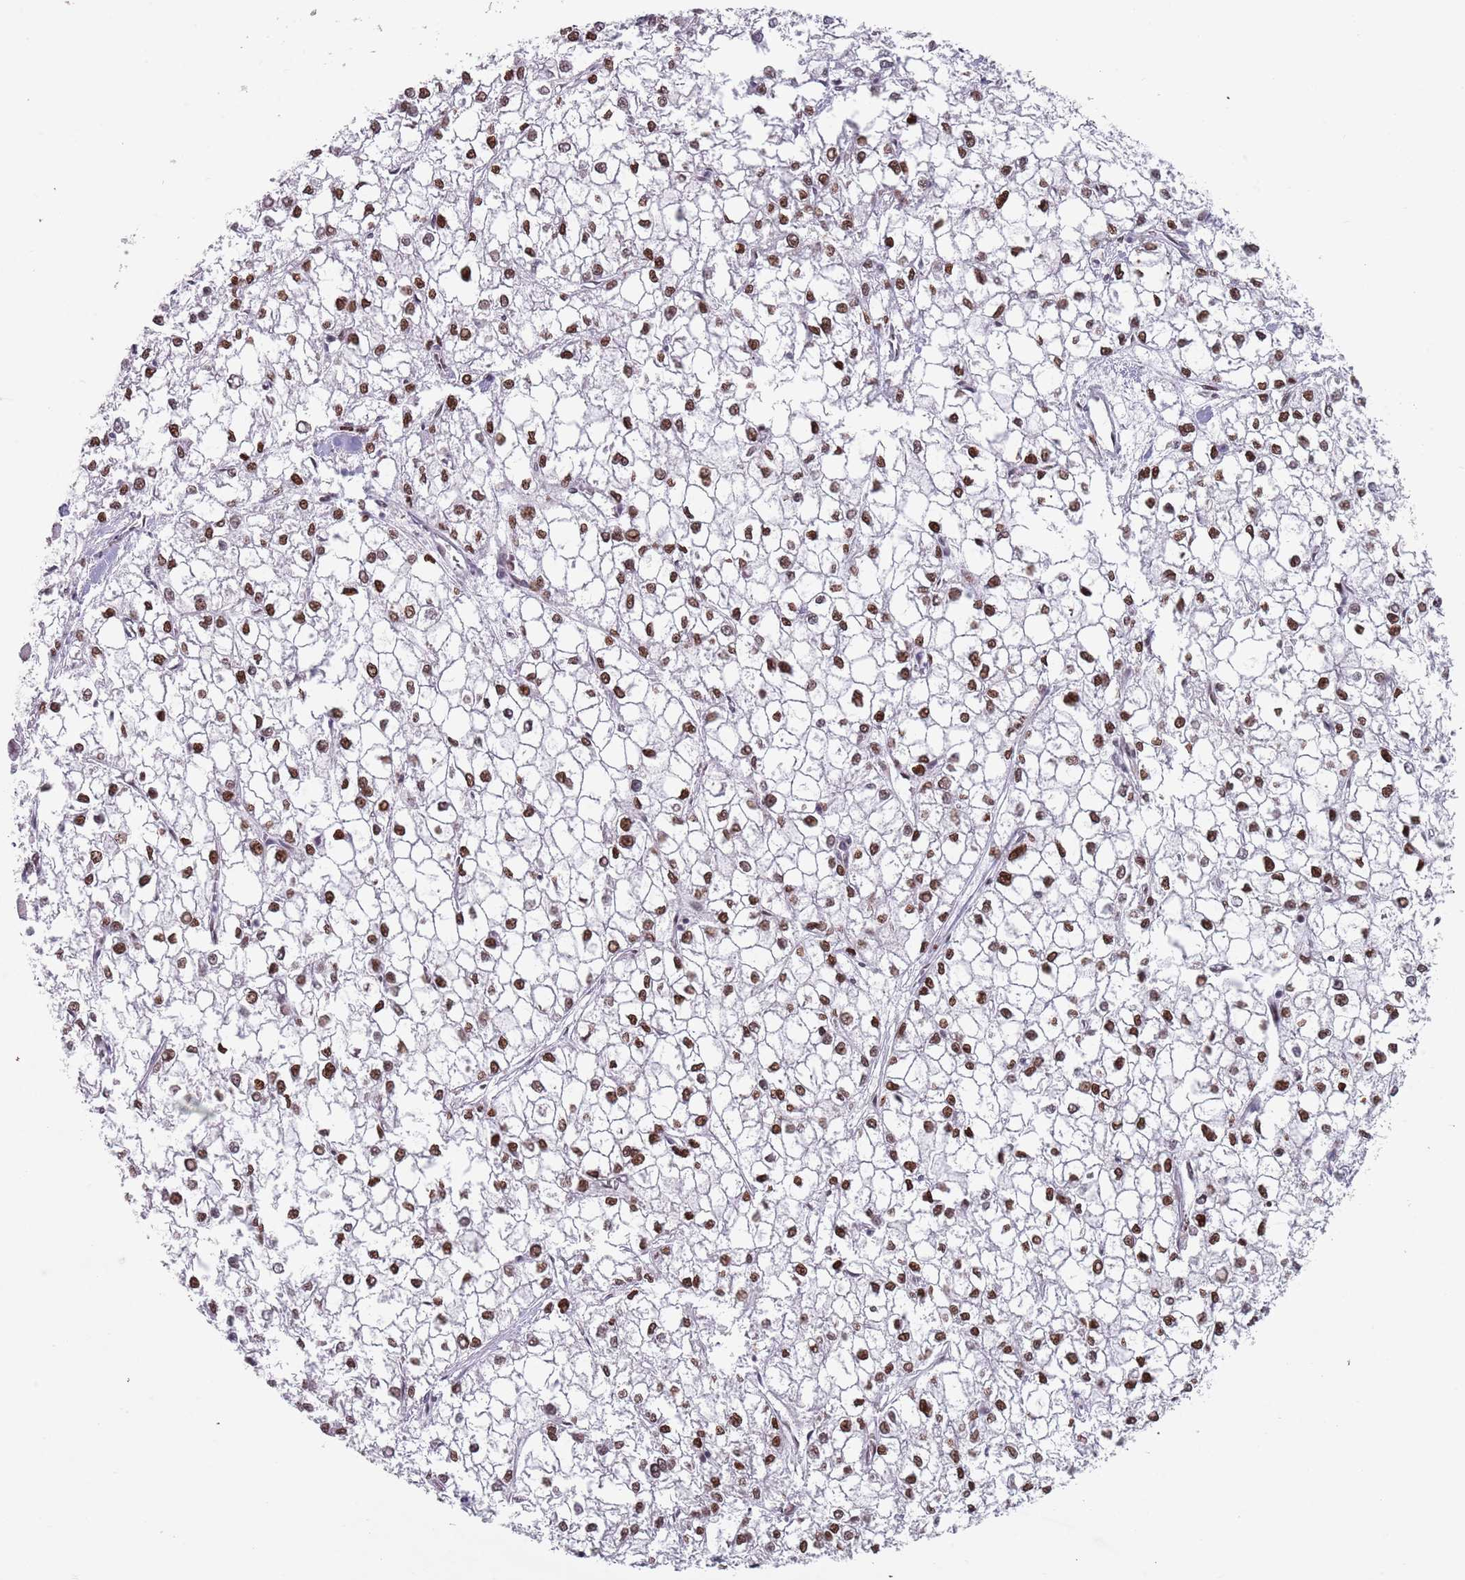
{"staining": {"intensity": "moderate", "quantity": ">75%", "location": "nuclear"}, "tissue": "liver cancer", "cell_type": "Tumor cells", "image_type": "cancer", "snomed": [{"axis": "morphology", "description": "Carcinoma, Hepatocellular, NOS"}, {"axis": "topography", "description": "Liver"}], "caption": "Human liver hepatocellular carcinoma stained with a brown dye reveals moderate nuclear positive expression in about >75% of tumor cells.", "gene": "MFSD12", "patient": {"sex": "female", "age": 43}}